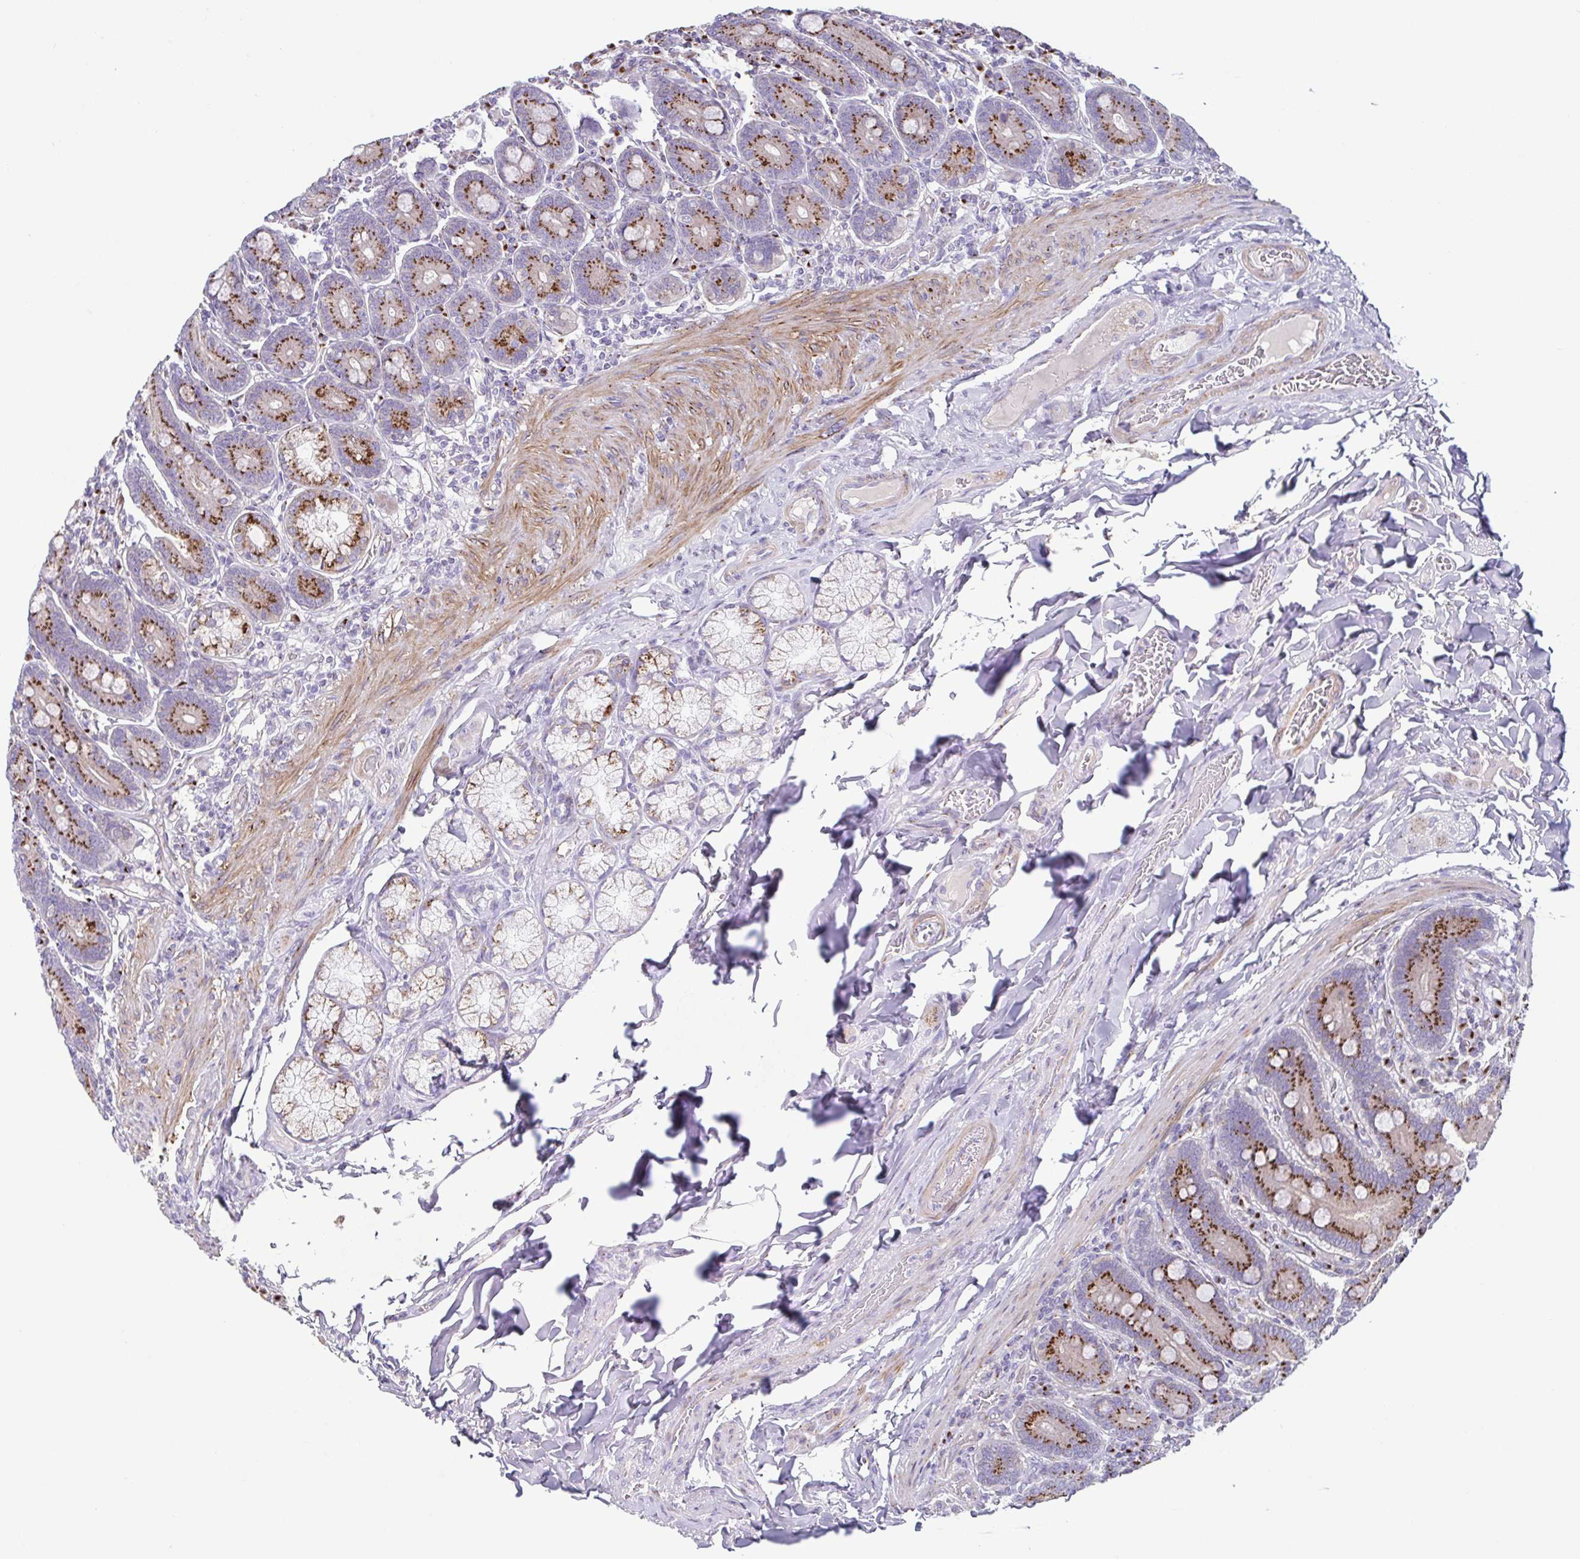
{"staining": {"intensity": "moderate", "quantity": ">75%", "location": "cytoplasmic/membranous"}, "tissue": "duodenum", "cell_type": "Glandular cells", "image_type": "normal", "snomed": [{"axis": "morphology", "description": "Normal tissue, NOS"}, {"axis": "topography", "description": "Duodenum"}], "caption": "There is medium levels of moderate cytoplasmic/membranous expression in glandular cells of benign duodenum, as demonstrated by immunohistochemical staining (brown color).", "gene": "COL17A1", "patient": {"sex": "female", "age": 62}}